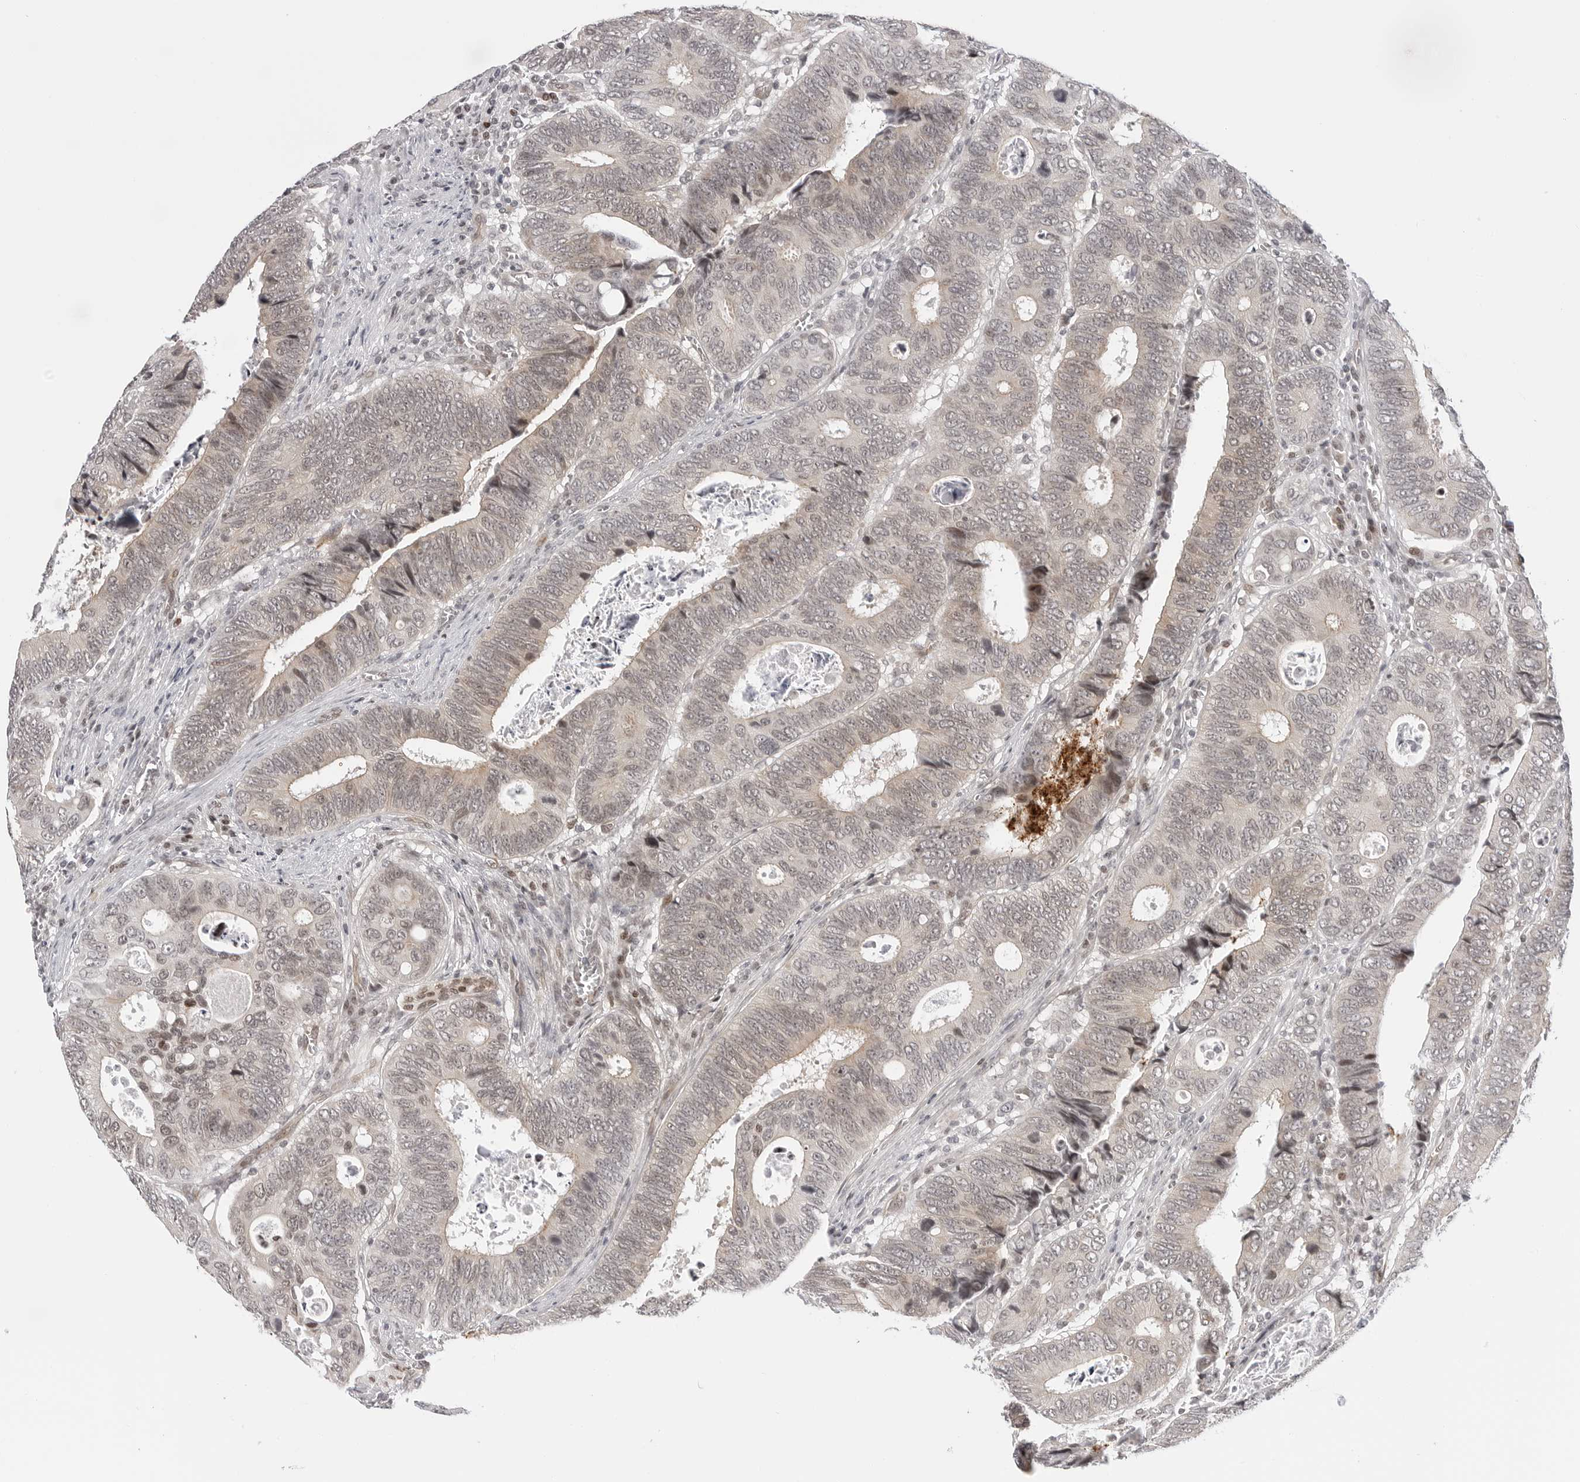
{"staining": {"intensity": "negative", "quantity": "none", "location": "none"}, "tissue": "colorectal cancer", "cell_type": "Tumor cells", "image_type": "cancer", "snomed": [{"axis": "morphology", "description": "Adenocarcinoma, NOS"}, {"axis": "topography", "description": "Colon"}], "caption": "Tumor cells show no significant protein staining in colorectal adenocarcinoma. The staining is performed using DAB (3,3'-diaminobenzidine) brown chromogen with nuclei counter-stained in using hematoxylin.", "gene": "C8orf33", "patient": {"sex": "male", "age": 72}}